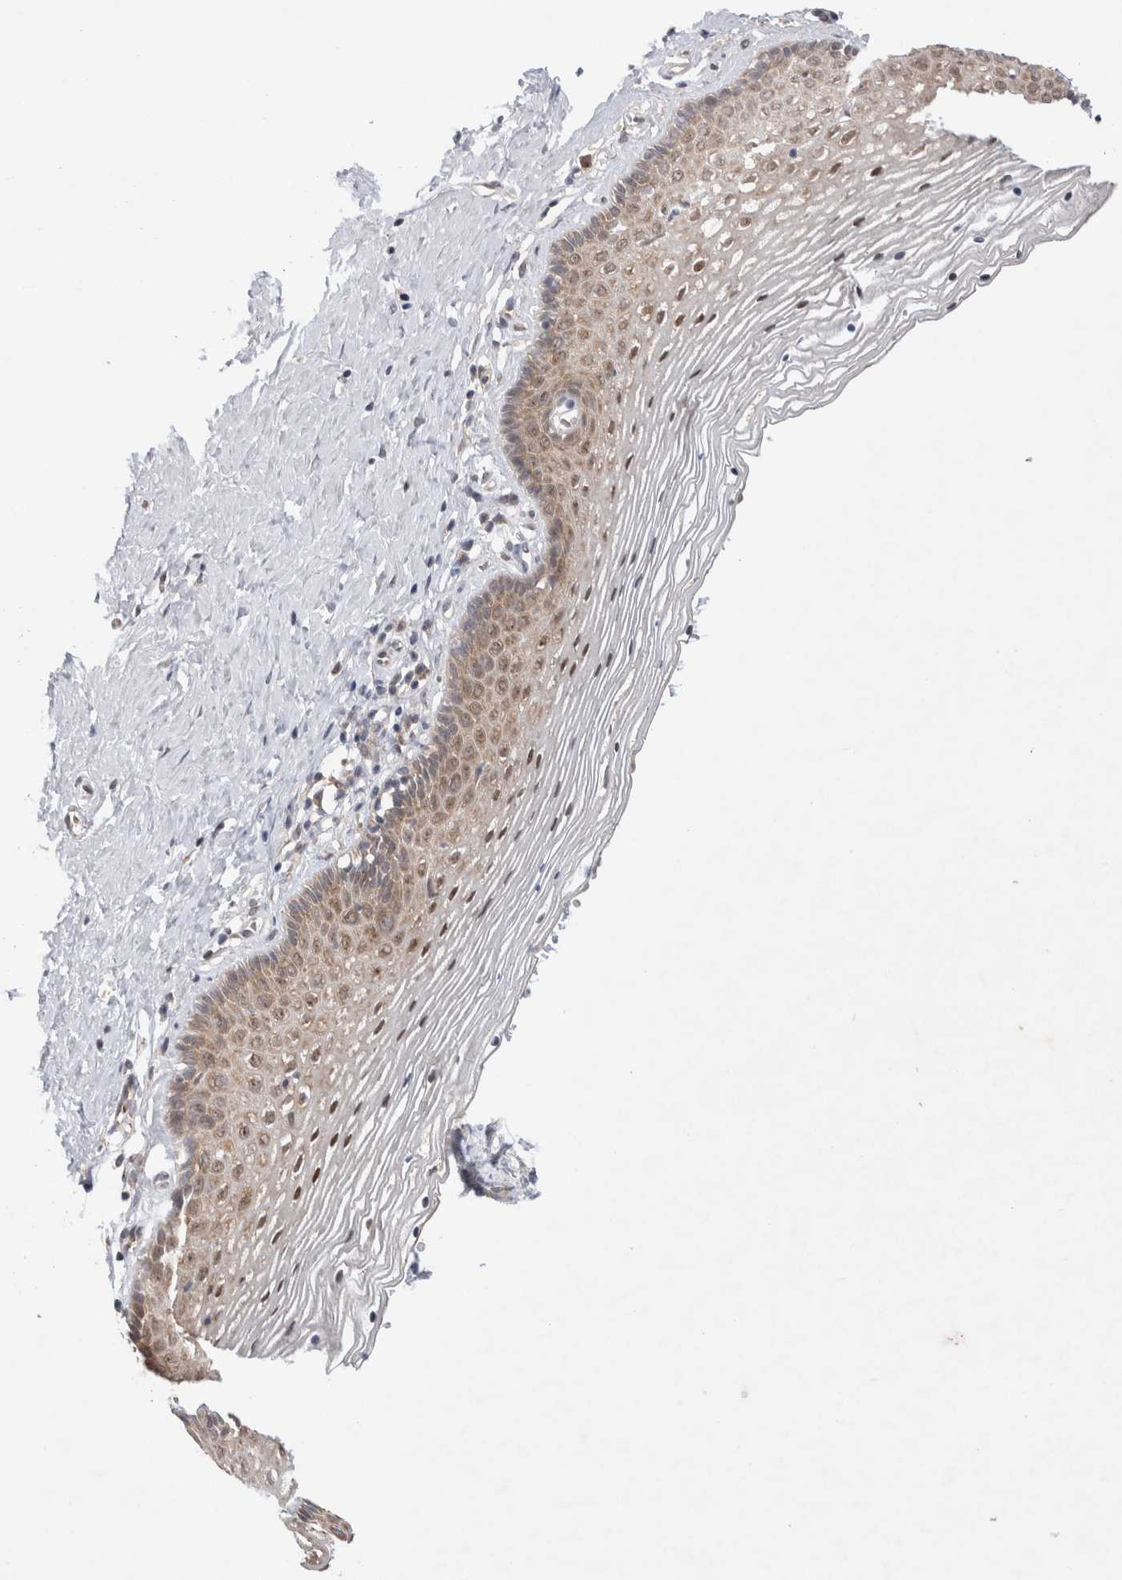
{"staining": {"intensity": "moderate", "quantity": "25%-75%", "location": "nuclear"}, "tissue": "vagina", "cell_type": "Squamous epithelial cells", "image_type": "normal", "snomed": [{"axis": "morphology", "description": "Normal tissue, NOS"}, {"axis": "topography", "description": "Vagina"}], "caption": "Immunohistochemical staining of unremarkable vagina displays moderate nuclear protein positivity in approximately 25%-75% of squamous epithelial cells.", "gene": "EIF3E", "patient": {"sex": "female", "age": 32}}